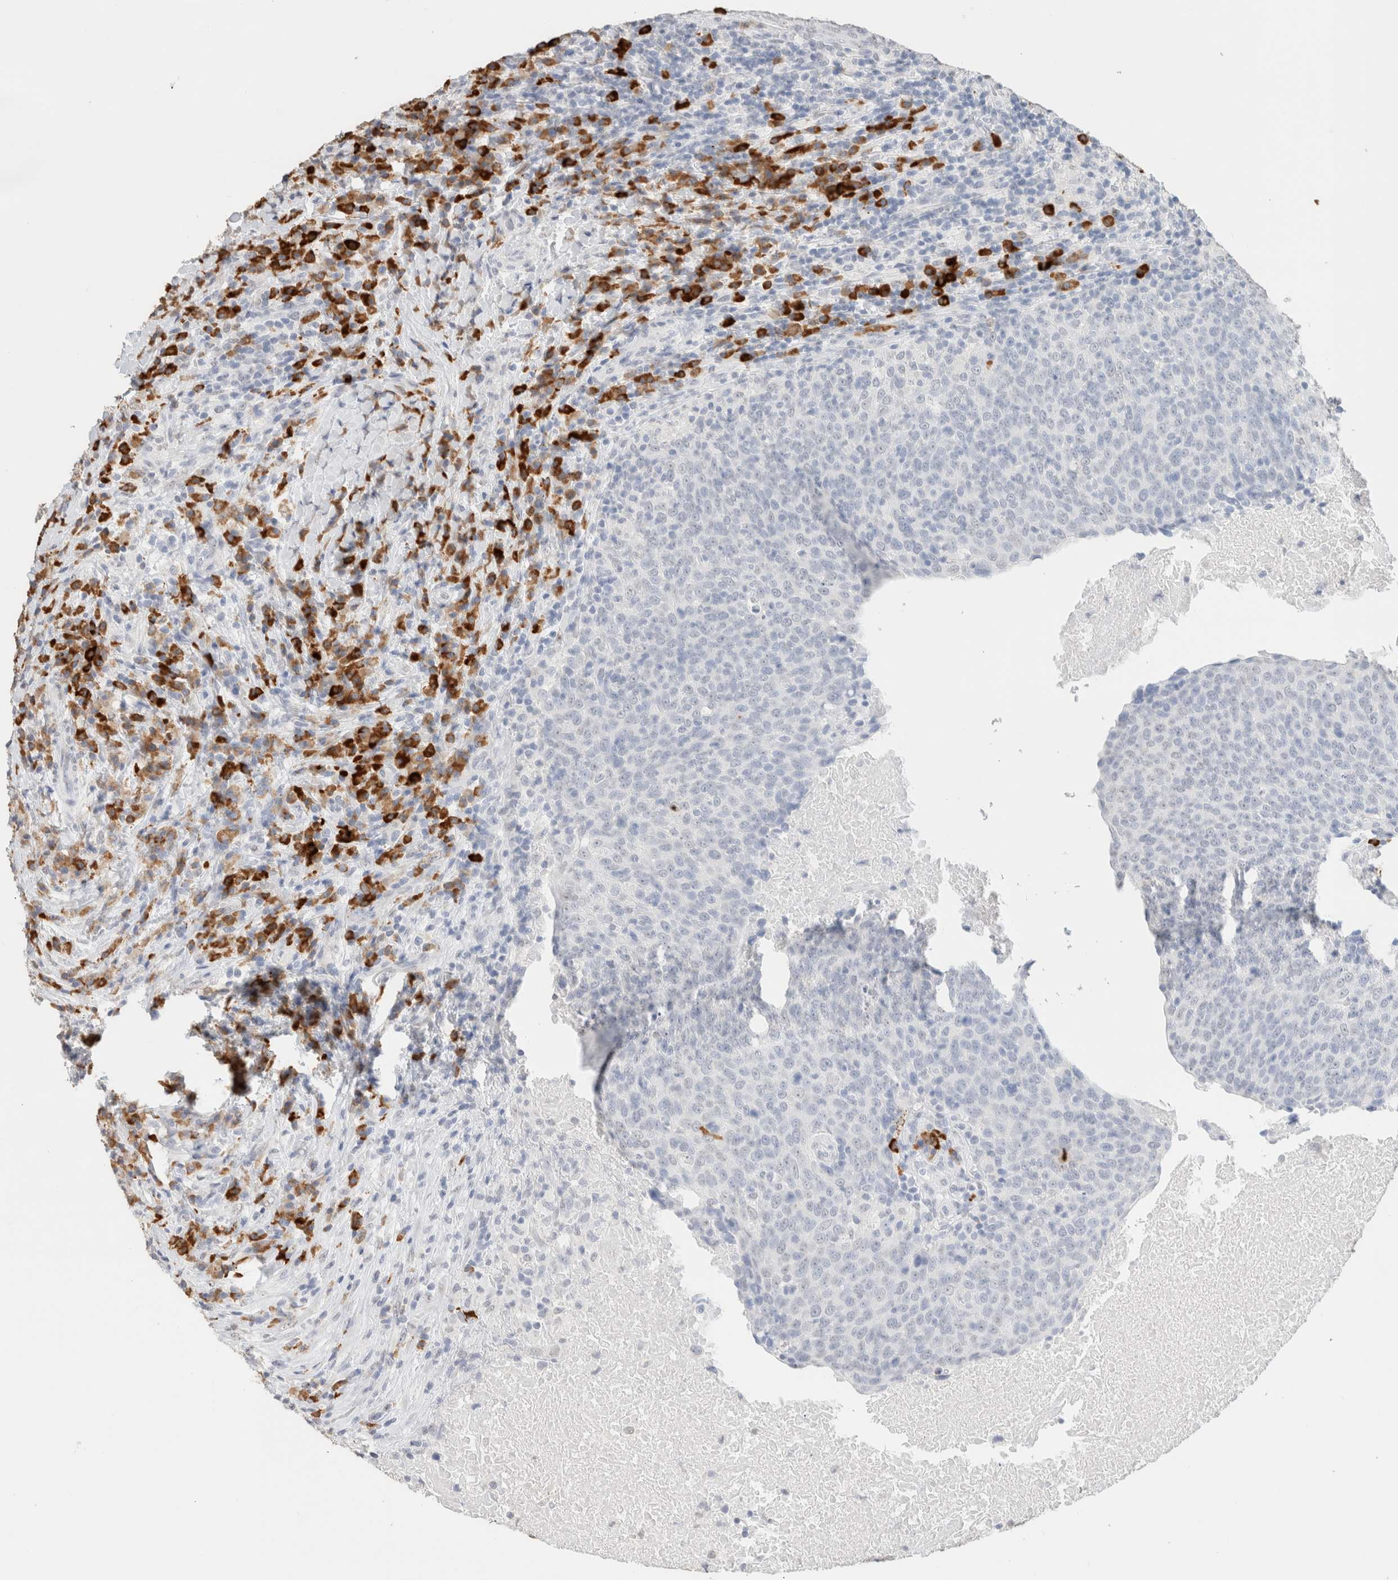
{"staining": {"intensity": "negative", "quantity": "none", "location": "none"}, "tissue": "head and neck cancer", "cell_type": "Tumor cells", "image_type": "cancer", "snomed": [{"axis": "morphology", "description": "Squamous cell carcinoma, NOS"}, {"axis": "morphology", "description": "Squamous cell carcinoma, metastatic, NOS"}, {"axis": "topography", "description": "Lymph node"}, {"axis": "topography", "description": "Head-Neck"}], "caption": "Head and neck cancer stained for a protein using immunohistochemistry demonstrates no staining tumor cells.", "gene": "CD80", "patient": {"sex": "male", "age": 62}}